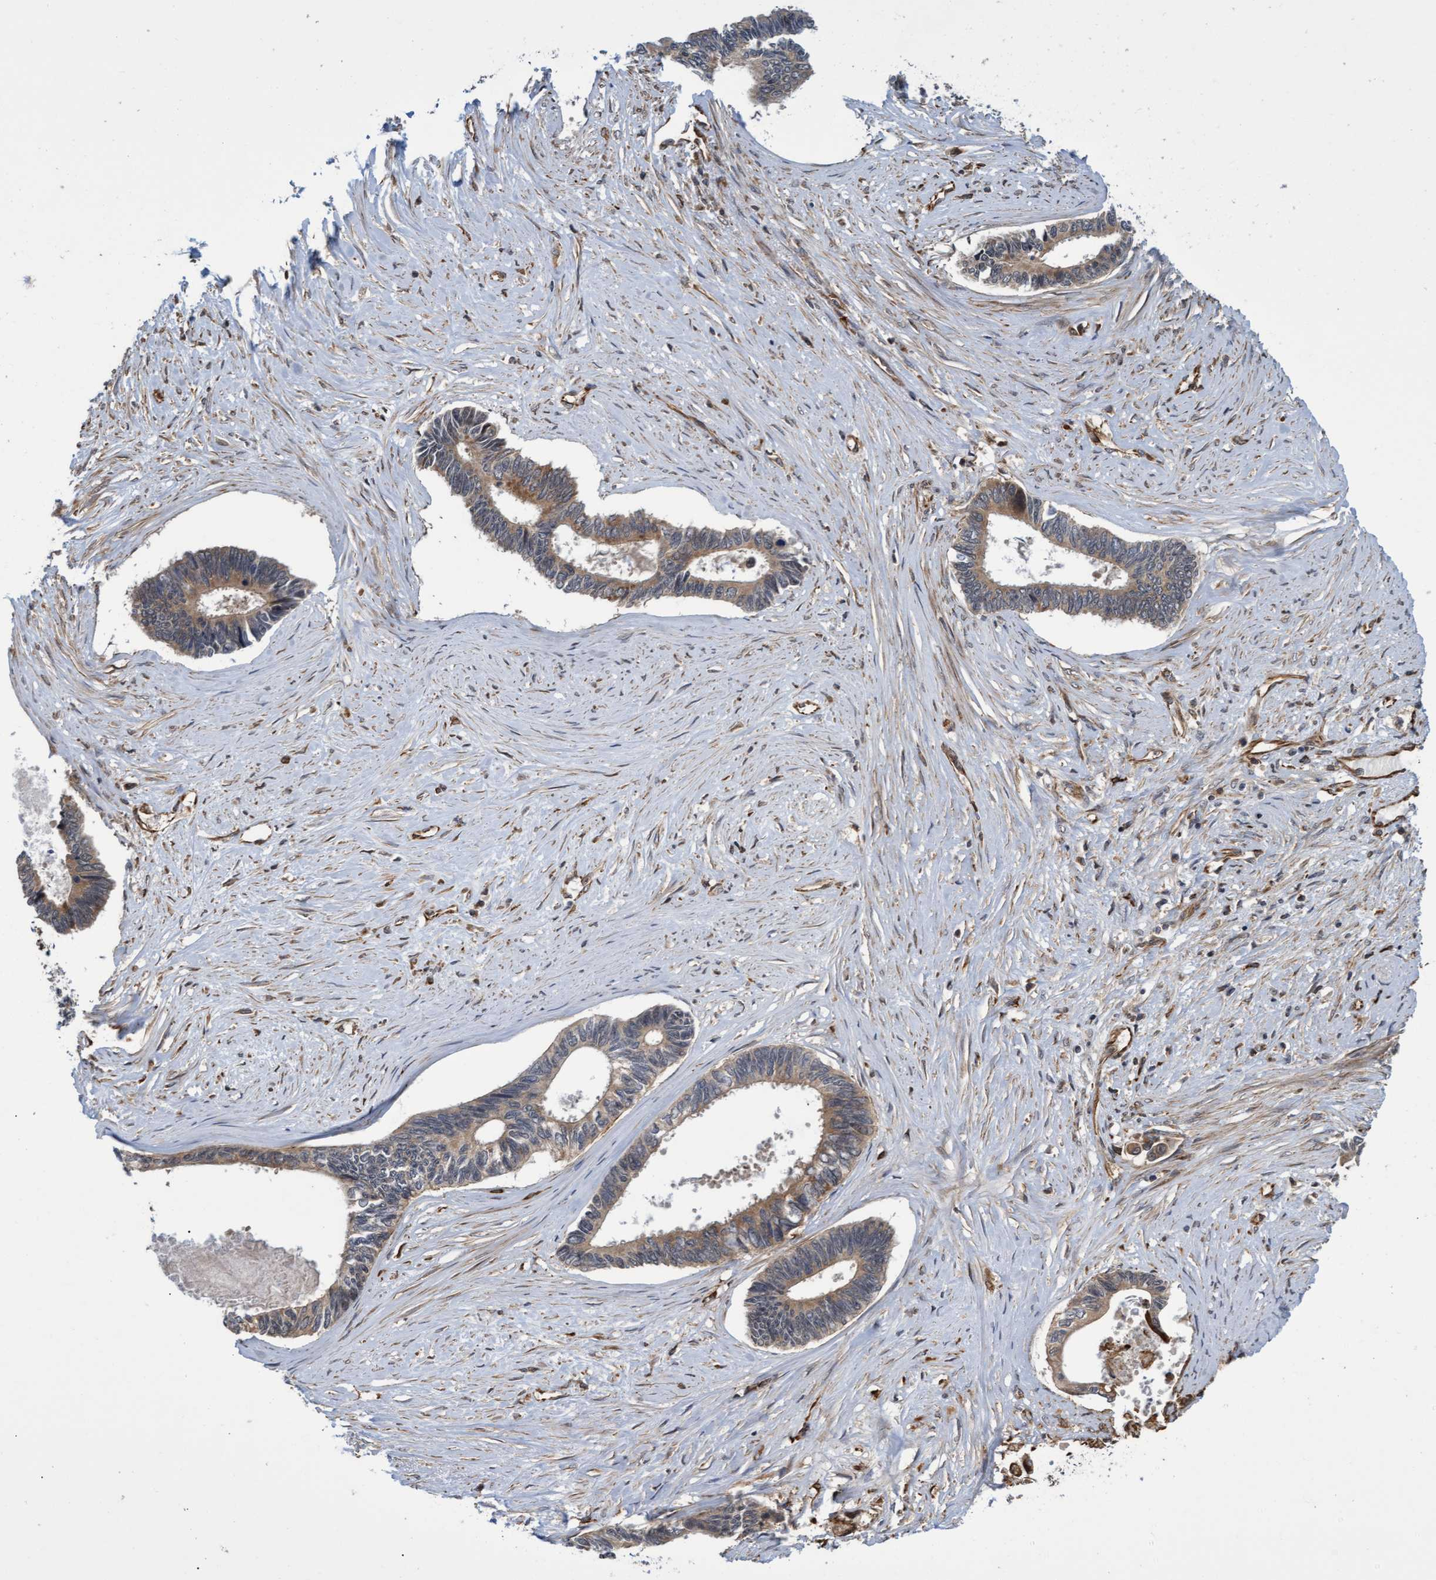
{"staining": {"intensity": "moderate", "quantity": ">75%", "location": "cytoplasmic/membranous"}, "tissue": "pancreatic cancer", "cell_type": "Tumor cells", "image_type": "cancer", "snomed": [{"axis": "morphology", "description": "Adenocarcinoma, NOS"}, {"axis": "topography", "description": "Pancreas"}], "caption": "The image demonstrates immunohistochemical staining of pancreatic adenocarcinoma. There is moderate cytoplasmic/membranous positivity is present in approximately >75% of tumor cells.", "gene": "TNFRSF10B", "patient": {"sex": "female", "age": 70}}